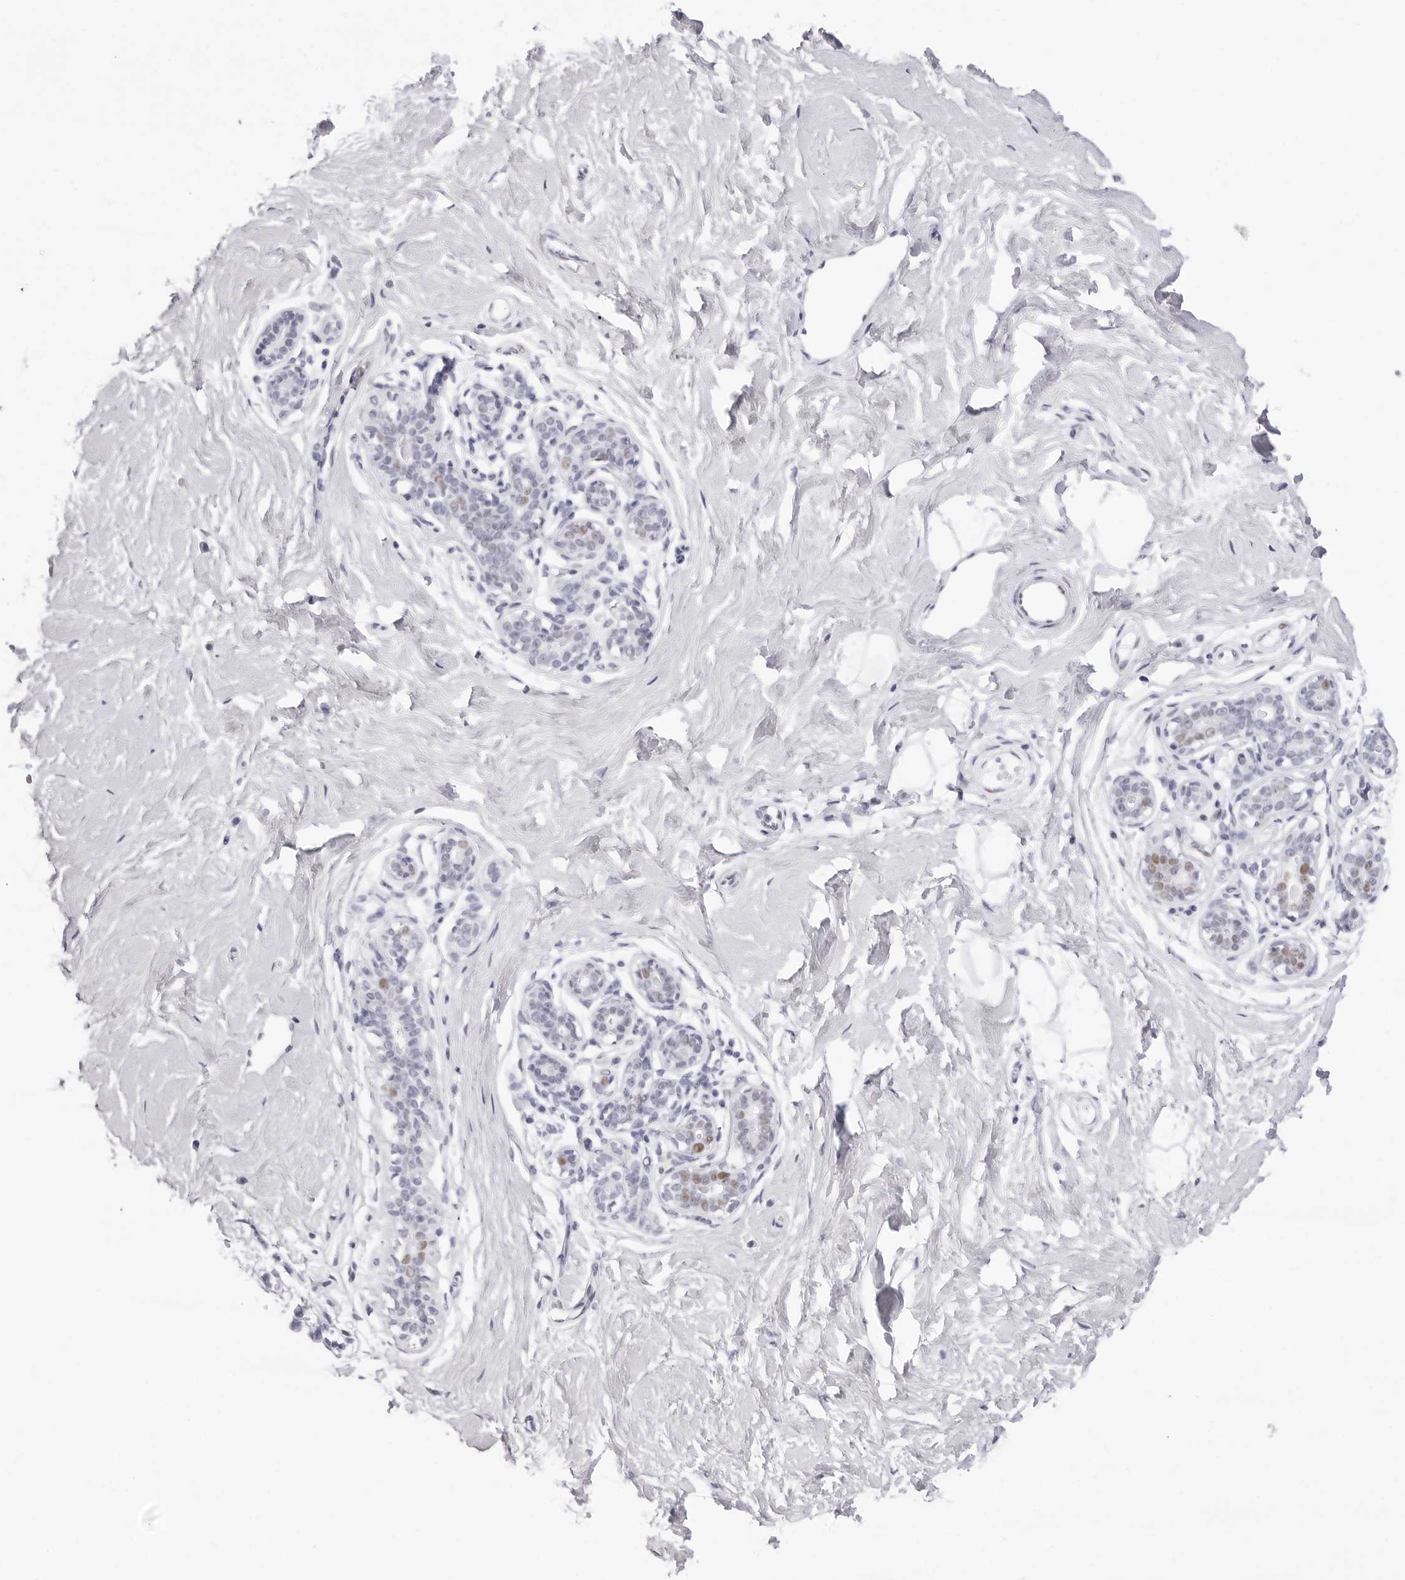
{"staining": {"intensity": "negative", "quantity": "none", "location": "none"}, "tissue": "breast", "cell_type": "Adipocytes", "image_type": "normal", "snomed": [{"axis": "morphology", "description": "Normal tissue, NOS"}, {"axis": "morphology", "description": "Adenoma, NOS"}, {"axis": "topography", "description": "Breast"}], "caption": "Immunohistochemical staining of normal breast exhibits no significant positivity in adipocytes.", "gene": "NASP", "patient": {"sex": "female", "age": 23}}